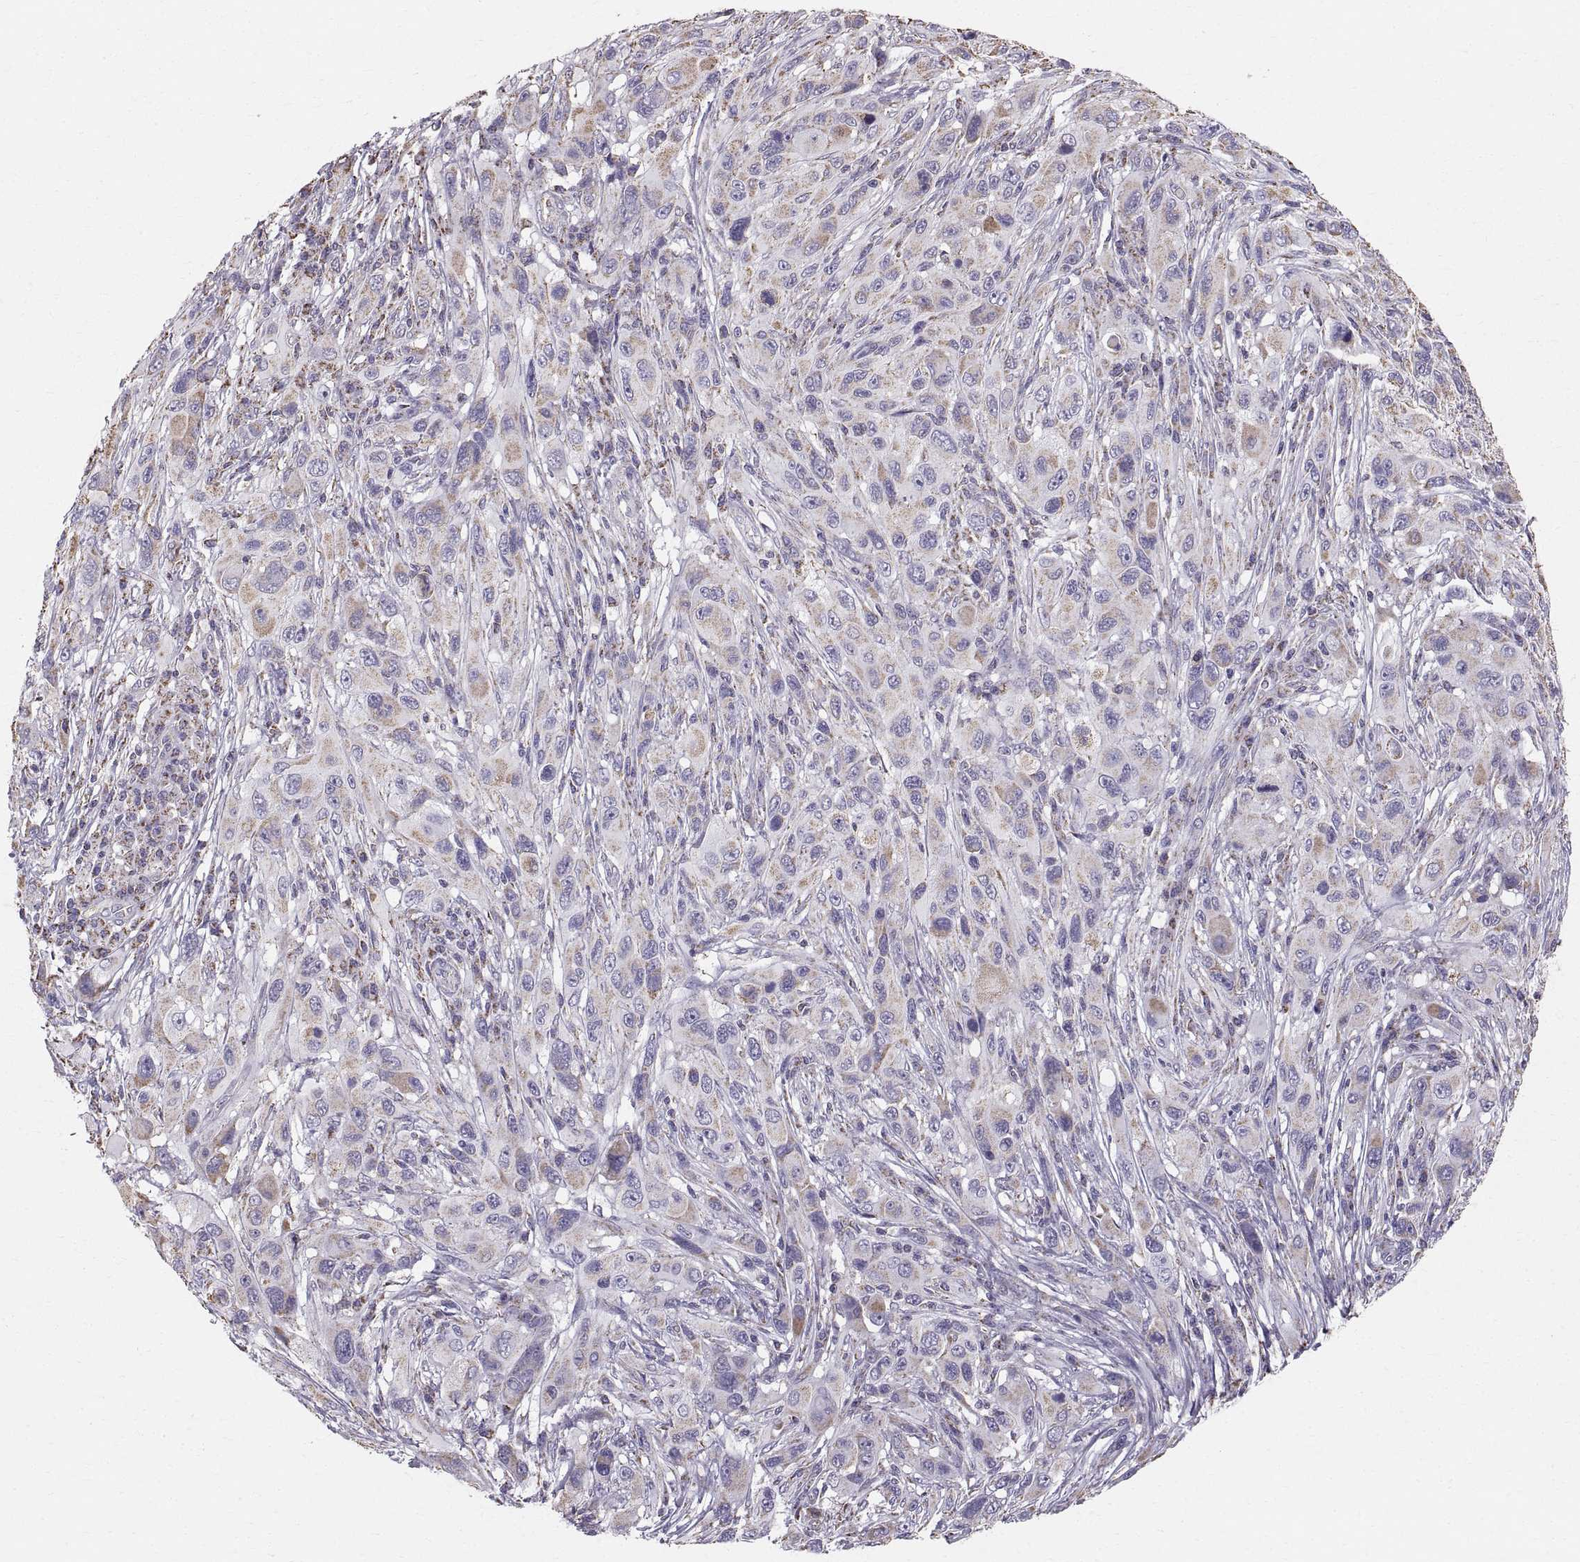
{"staining": {"intensity": "moderate", "quantity": "<25%", "location": "cytoplasmic/membranous"}, "tissue": "melanoma", "cell_type": "Tumor cells", "image_type": "cancer", "snomed": [{"axis": "morphology", "description": "Malignant melanoma, NOS"}, {"axis": "topography", "description": "Skin"}], "caption": "The histopathology image shows staining of melanoma, revealing moderate cytoplasmic/membranous protein positivity (brown color) within tumor cells.", "gene": "STMND1", "patient": {"sex": "male", "age": 53}}